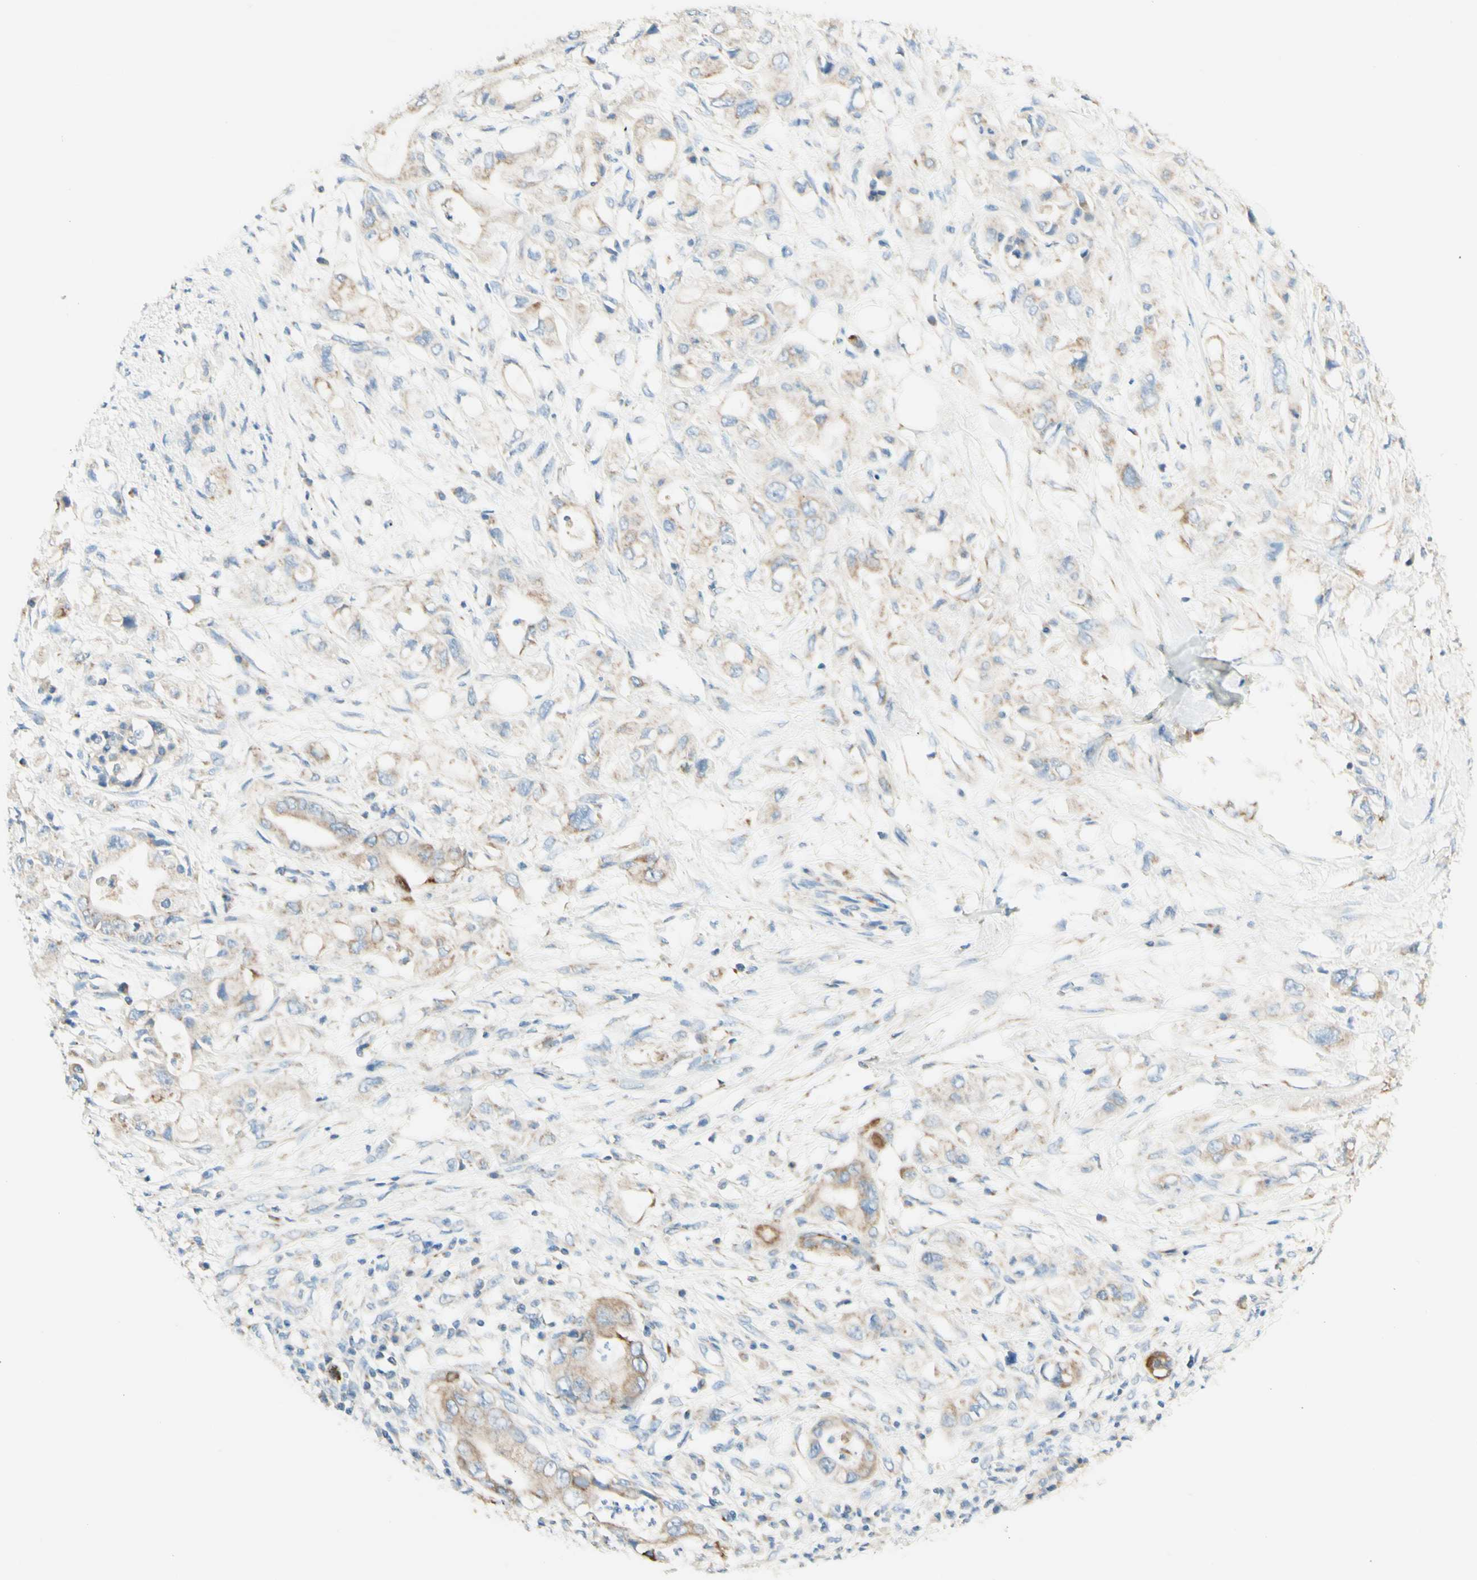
{"staining": {"intensity": "weak", "quantity": ">75%", "location": "cytoplasmic/membranous"}, "tissue": "pancreatic cancer", "cell_type": "Tumor cells", "image_type": "cancer", "snomed": [{"axis": "morphology", "description": "Adenocarcinoma, NOS"}, {"axis": "topography", "description": "Pancreas"}], "caption": "IHC of pancreatic cancer (adenocarcinoma) displays low levels of weak cytoplasmic/membranous expression in about >75% of tumor cells.", "gene": "ARMC10", "patient": {"sex": "female", "age": 56}}